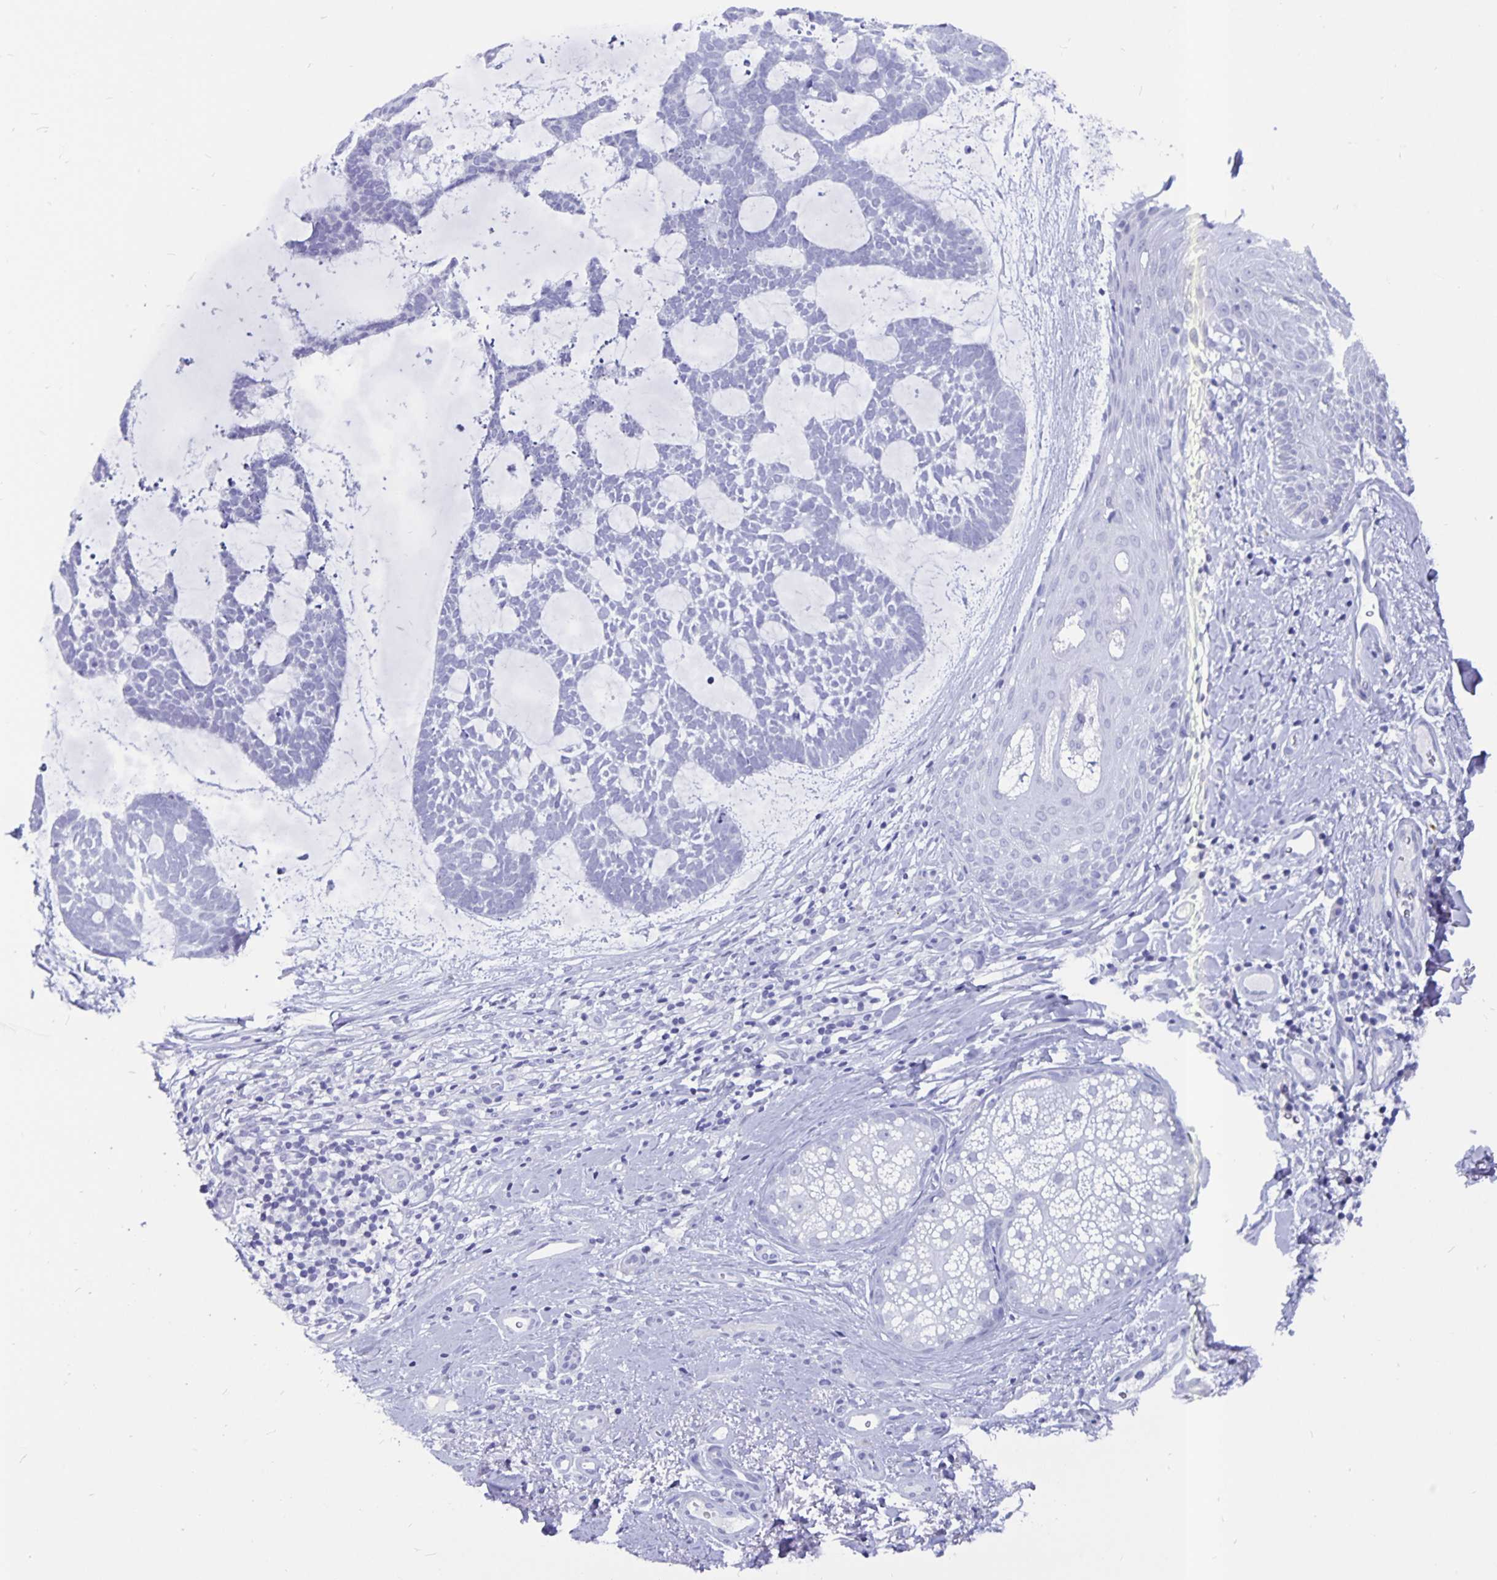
{"staining": {"intensity": "negative", "quantity": "none", "location": "none"}, "tissue": "skin cancer", "cell_type": "Tumor cells", "image_type": "cancer", "snomed": [{"axis": "morphology", "description": "Basal cell carcinoma"}, {"axis": "topography", "description": "Skin"}], "caption": "IHC of skin basal cell carcinoma displays no staining in tumor cells.", "gene": "ODF3B", "patient": {"sex": "male", "age": 64}}